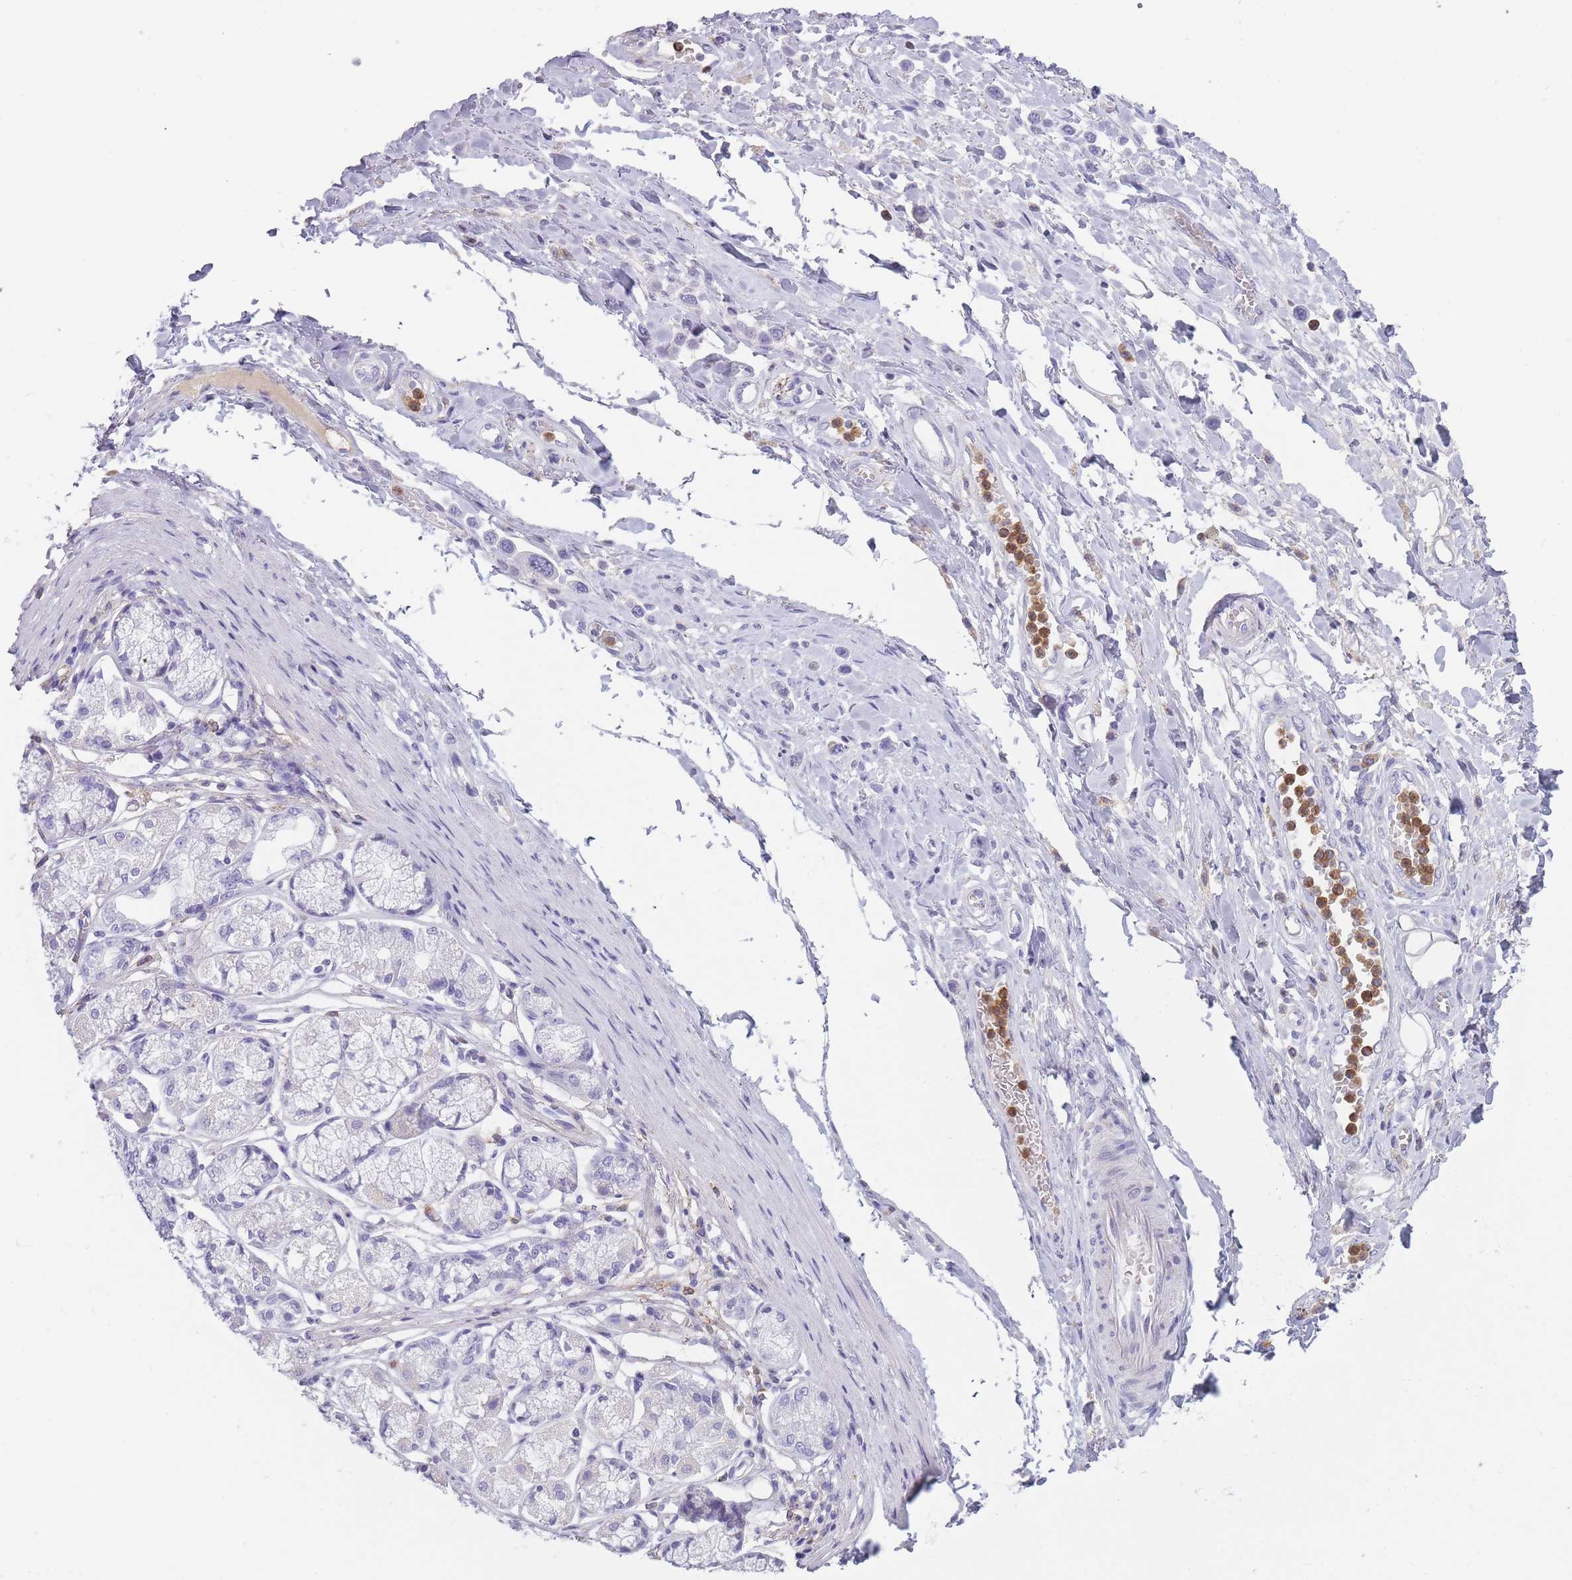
{"staining": {"intensity": "negative", "quantity": "none", "location": "none"}, "tissue": "stomach cancer", "cell_type": "Tumor cells", "image_type": "cancer", "snomed": [{"axis": "morphology", "description": "Adenocarcinoma, NOS"}, {"axis": "topography", "description": "Stomach"}], "caption": "Protein analysis of stomach cancer (adenocarcinoma) reveals no significant staining in tumor cells.", "gene": "CR1L", "patient": {"sex": "female", "age": 65}}